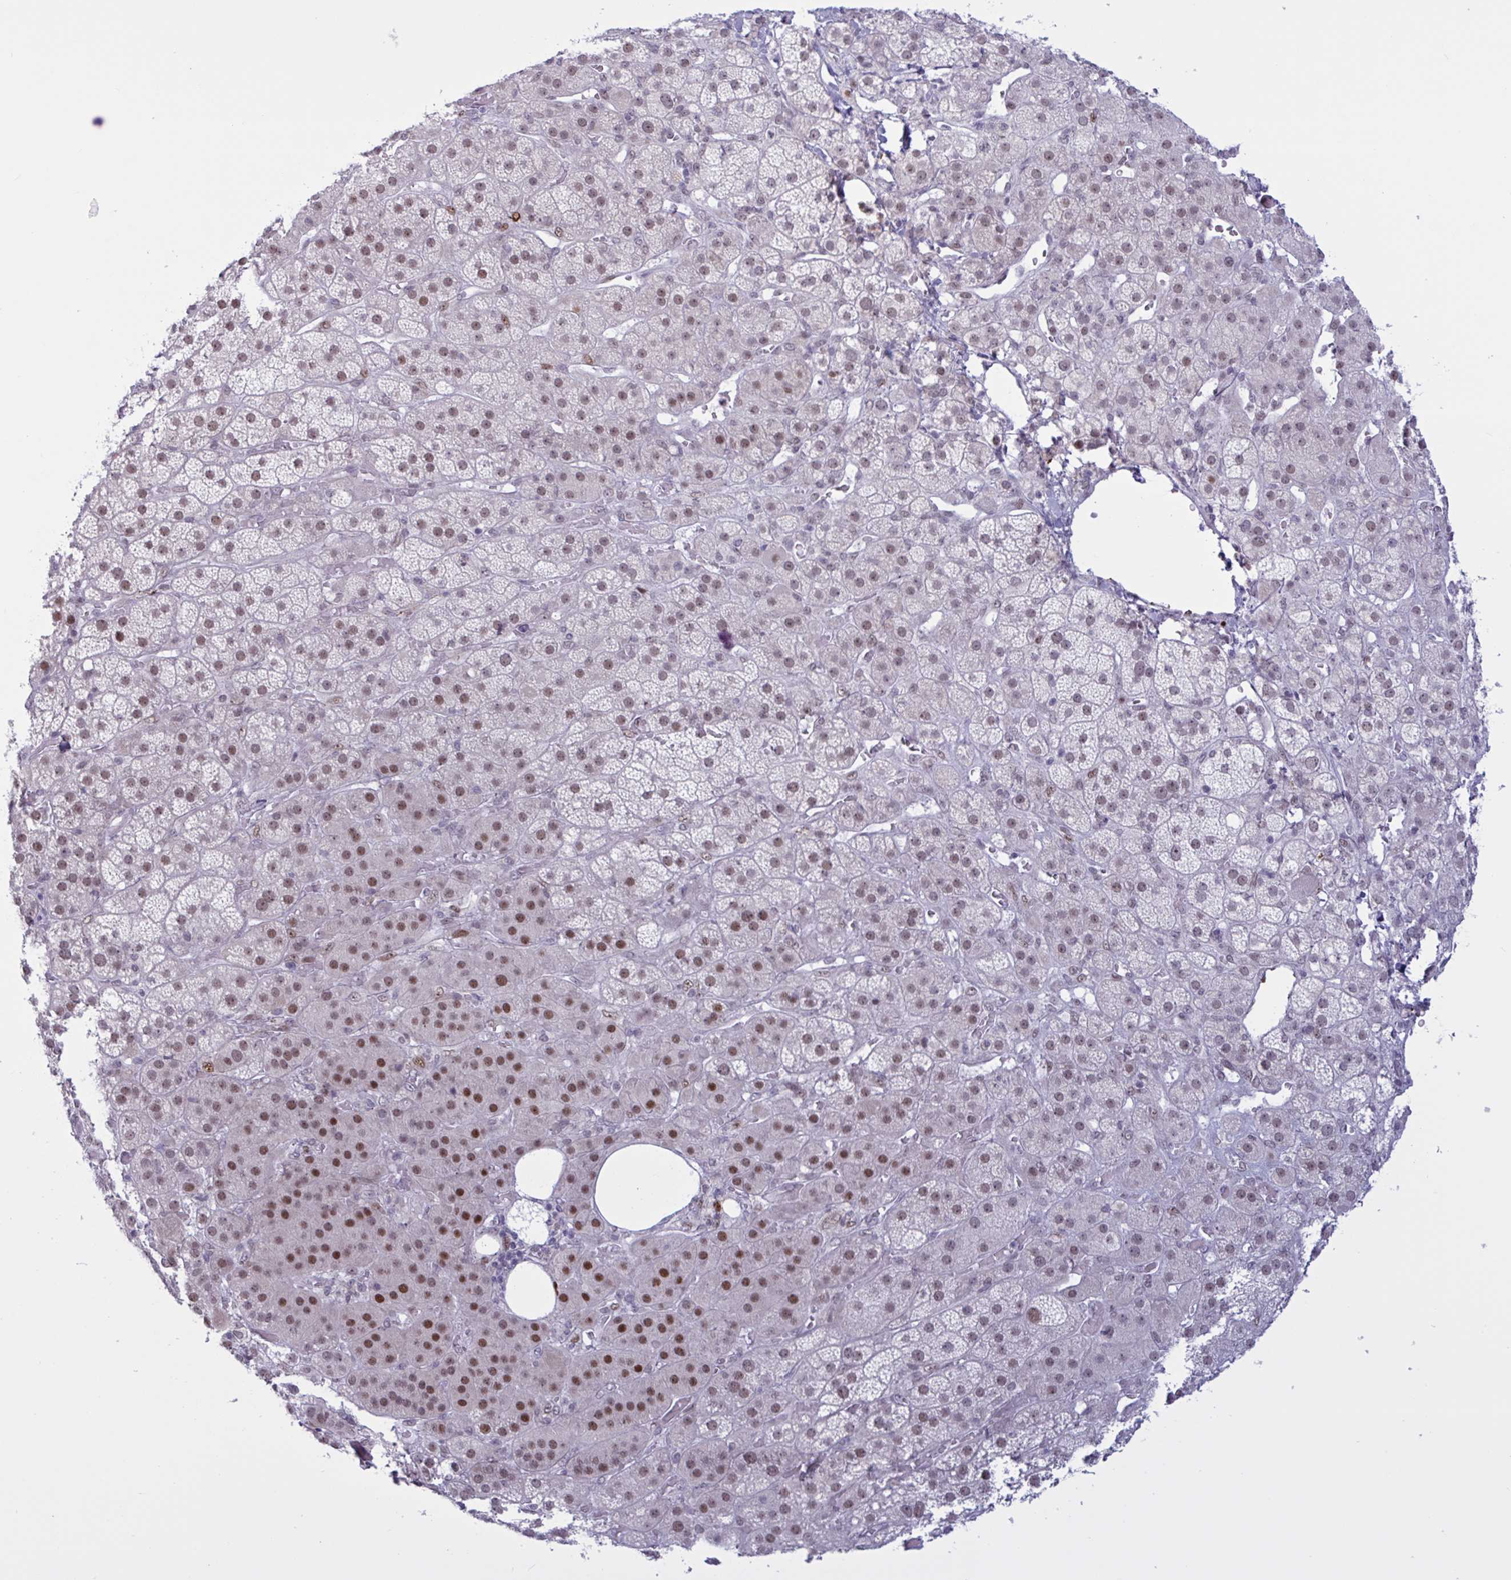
{"staining": {"intensity": "strong", "quantity": "<25%", "location": "nuclear"}, "tissue": "adrenal gland", "cell_type": "Glandular cells", "image_type": "normal", "snomed": [{"axis": "morphology", "description": "Normal tissue, NOS"}, {"axis": "topography", "description": "Adrenal gland"}], "caption": "DAB immunohistochemical staining of normal adrenal gland exhibits strong nuclear protein staining in about <25% of glandular cells. The staining was performed using DAB, with brown indicating positive protein expression. Nuclei are stained blue with hematoxylin.", "gene": "PRMT6", "patient": {"sex": "male", "age": 57}}